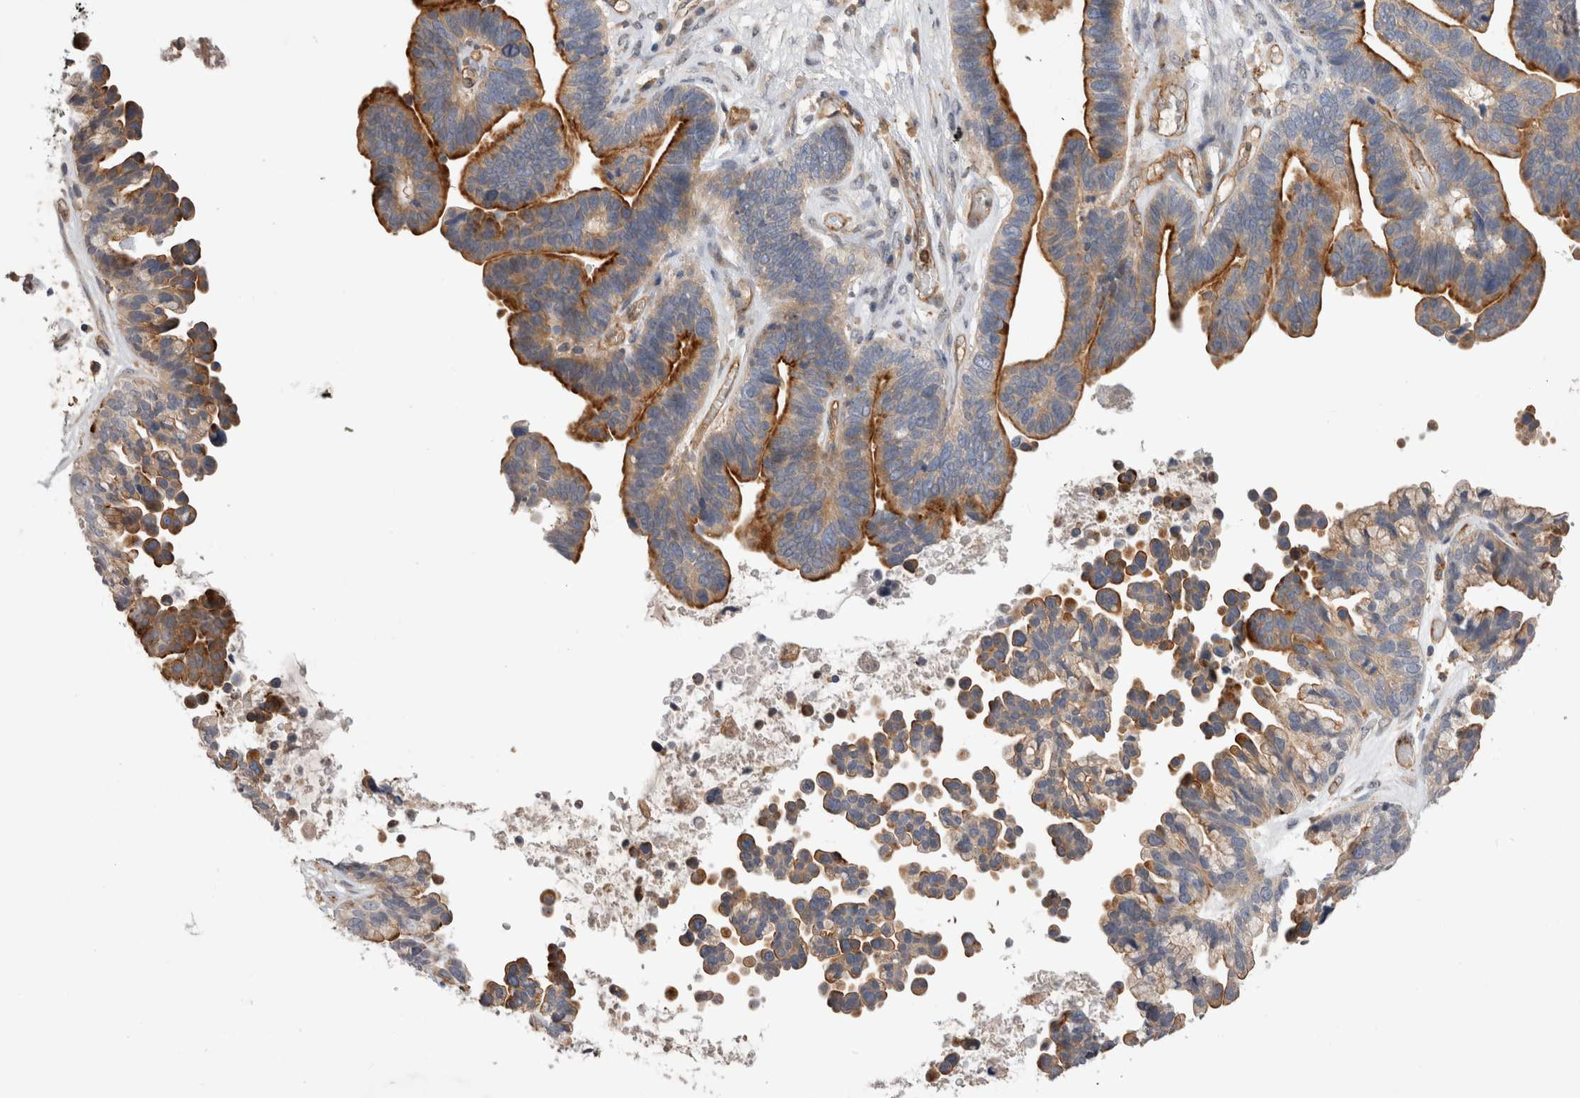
{"staining": {"intensity": "strong", "quantity": ">75%", "location": "cytoplasmic/membranous"}, "tissue": "ovarian cancer", "cell_type": "Tumor cells", "image_type": "cancer", "snomed": [{"axis": "morphology", "description": "Cystadenocarcinoma, serous, NOS"}, {"axis": "topography", "description": "Ovary"}], "caption": "This micrograph shows ovarian serous cystadenocarcinoma stained with immunohistochemistry (IHC) to label a protein in brown. The cytoplasmic/membranous of tumor cells show strong positivity for the protein. Nuclei are counter-stained blue.", "gene": "BNIP2", "patient": {"sex": "female", "age": 56}}